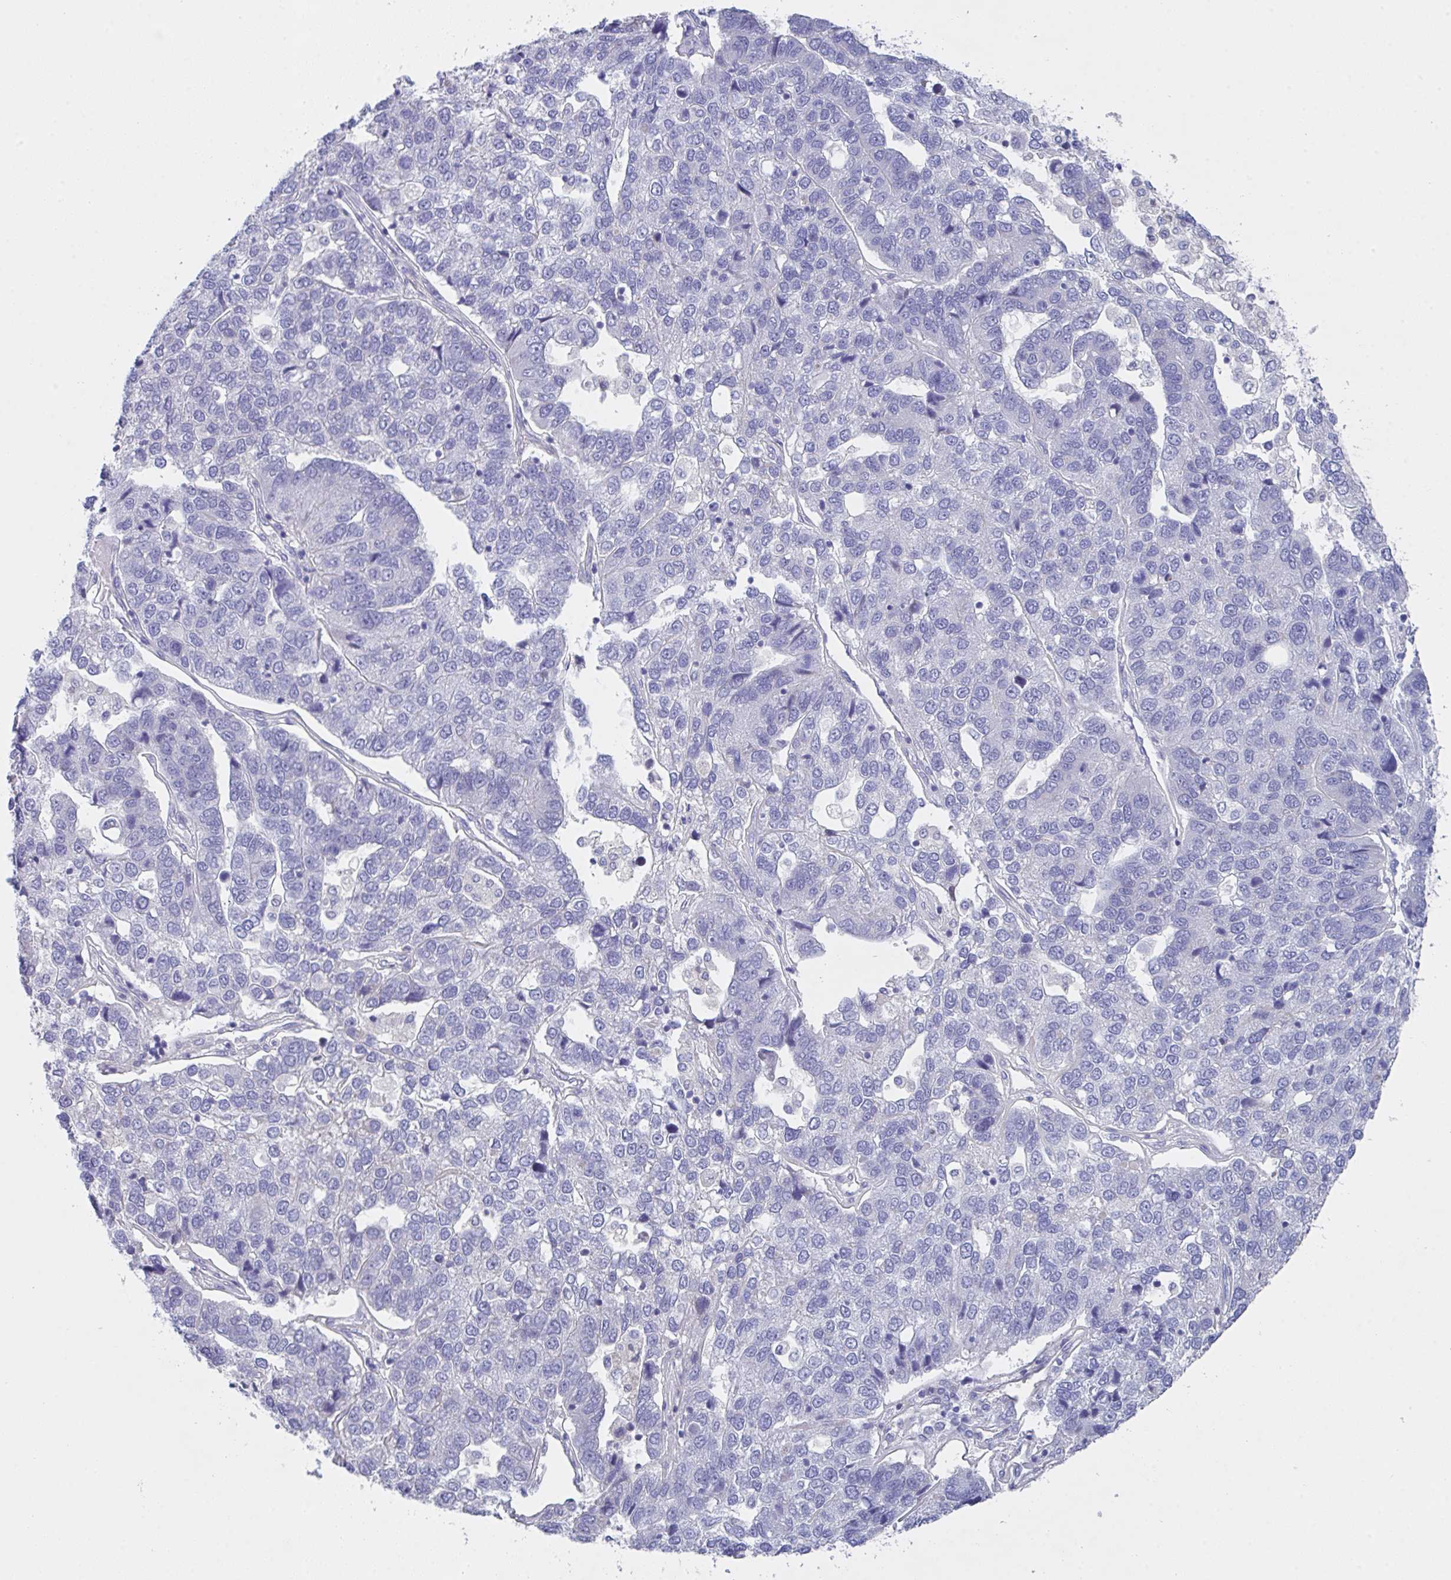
{"staining": {"intensity": "negative", "quantity": "none", "location": "none"}, "tissue": "pancreatic cancer", "cell_type": "Tumor cells", "image_type": "cancer", "snomed": [{"axis": "morphology", "description": "Adenocarcinoma, NOS"}, {"axis": "topography", "description": "Pancreas"}], "caption": "The immunohistochemistry photomicrograph has no significant expression in tumor cells of pancreatic cancer (adenocarcinoma) tissue. (IHC, brightfield microscopy, high magnification).", "gene": "FBXO47", "patient": {"sex": "female", "age": 61}}